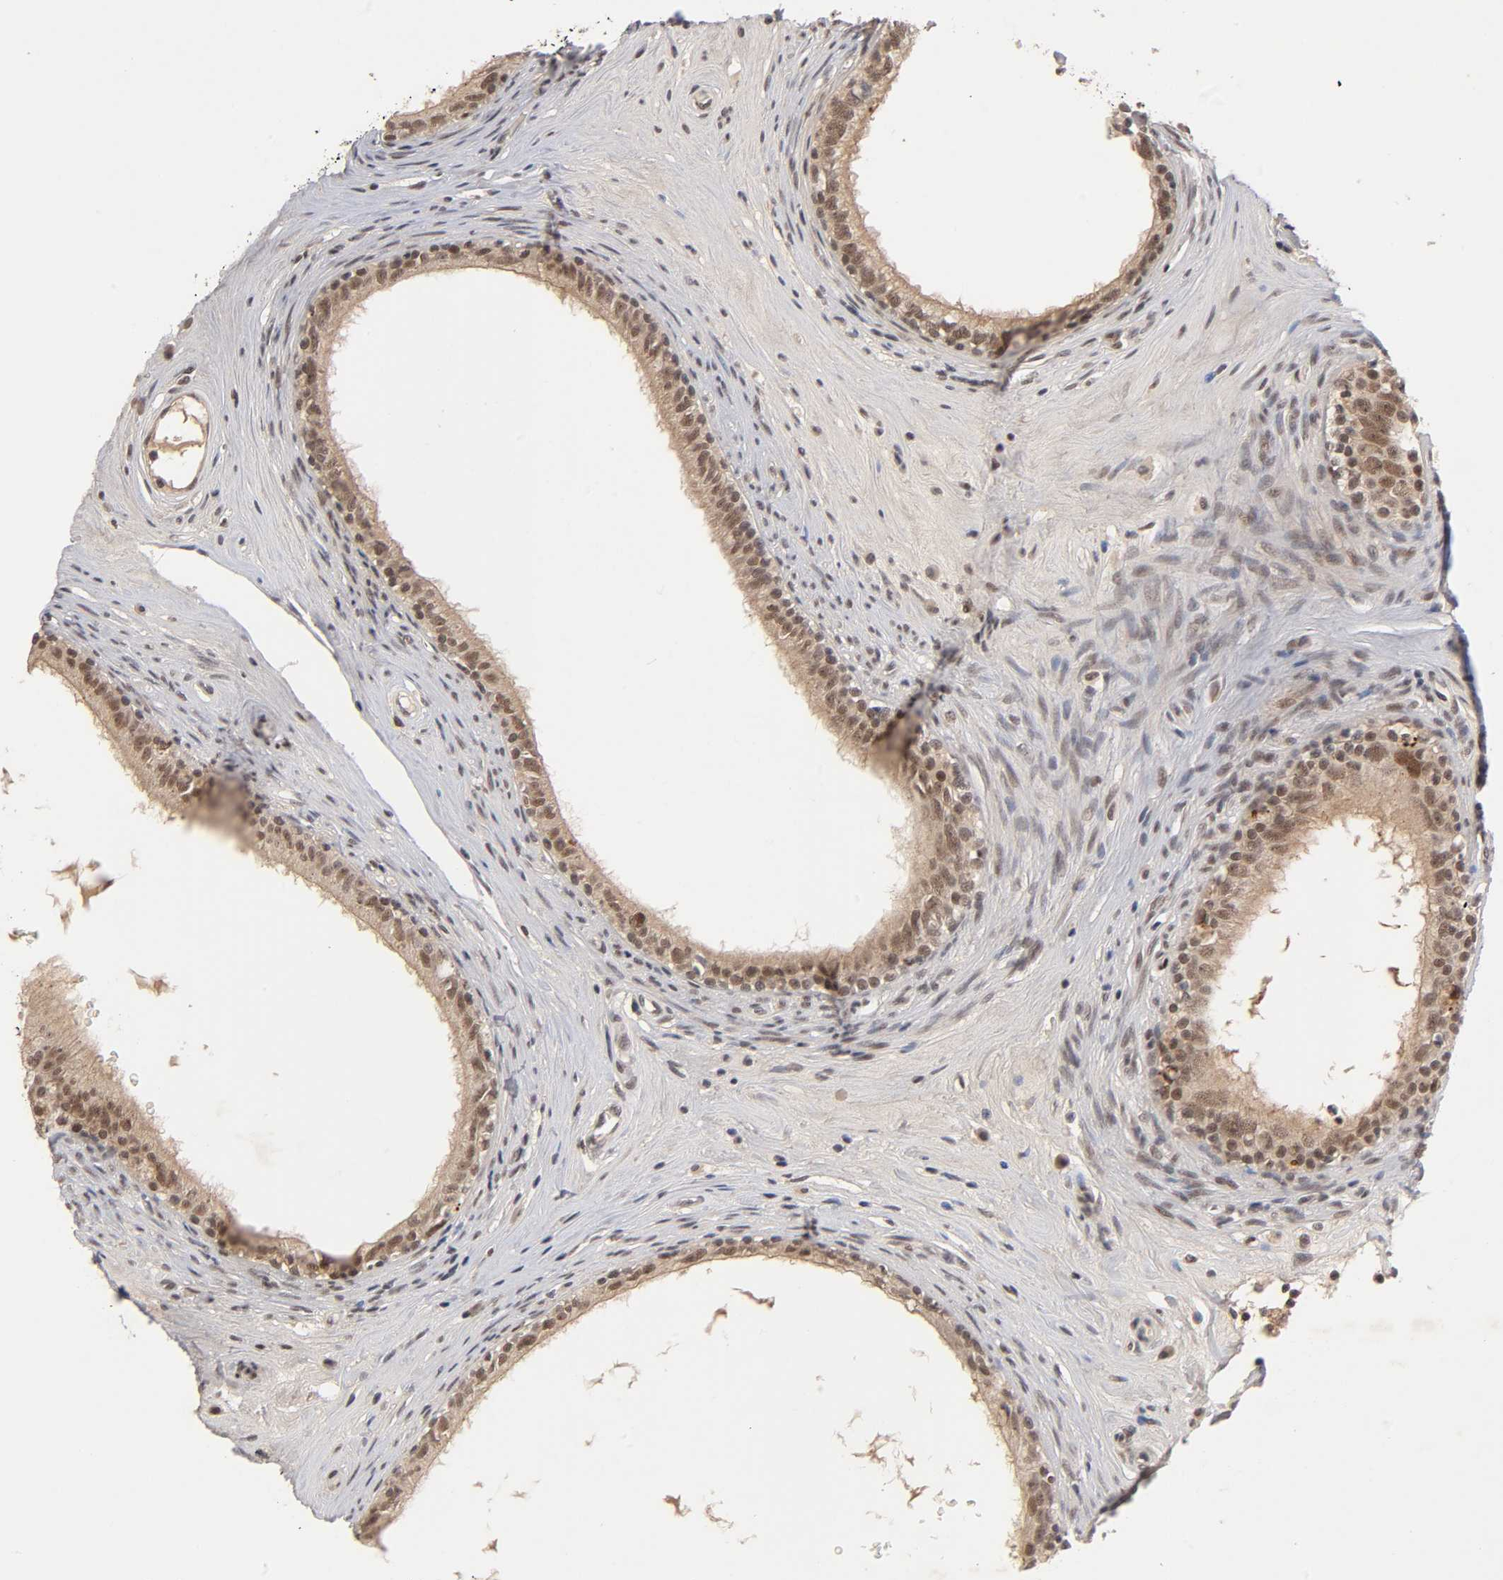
{"staining": {"intensity": "strong", "quantity": ">75%", "location": "cytoplasmic/membranous,nuclear"}, "tissue": "epididymis", "cell_type": "Glandular cells", "image_type": "normal", "snomed": [{"axis": "morphology", "description": "Normal tissue, NOS"}, {"axis": "morphology", "description": "Inflammation, NOS"}, {"axis": "topography", "description": "Epididymis"}], "caption": "Epididymis stained with immunohistochemistry demonstrates strong cytoplasmic/membranous,nuclear expression in about >75% of glandular cells. The protein is shown in brown color, while the nuclei are stained blue.", "gene": "EP300", "patient": {"sex": "male", "age": 84}}